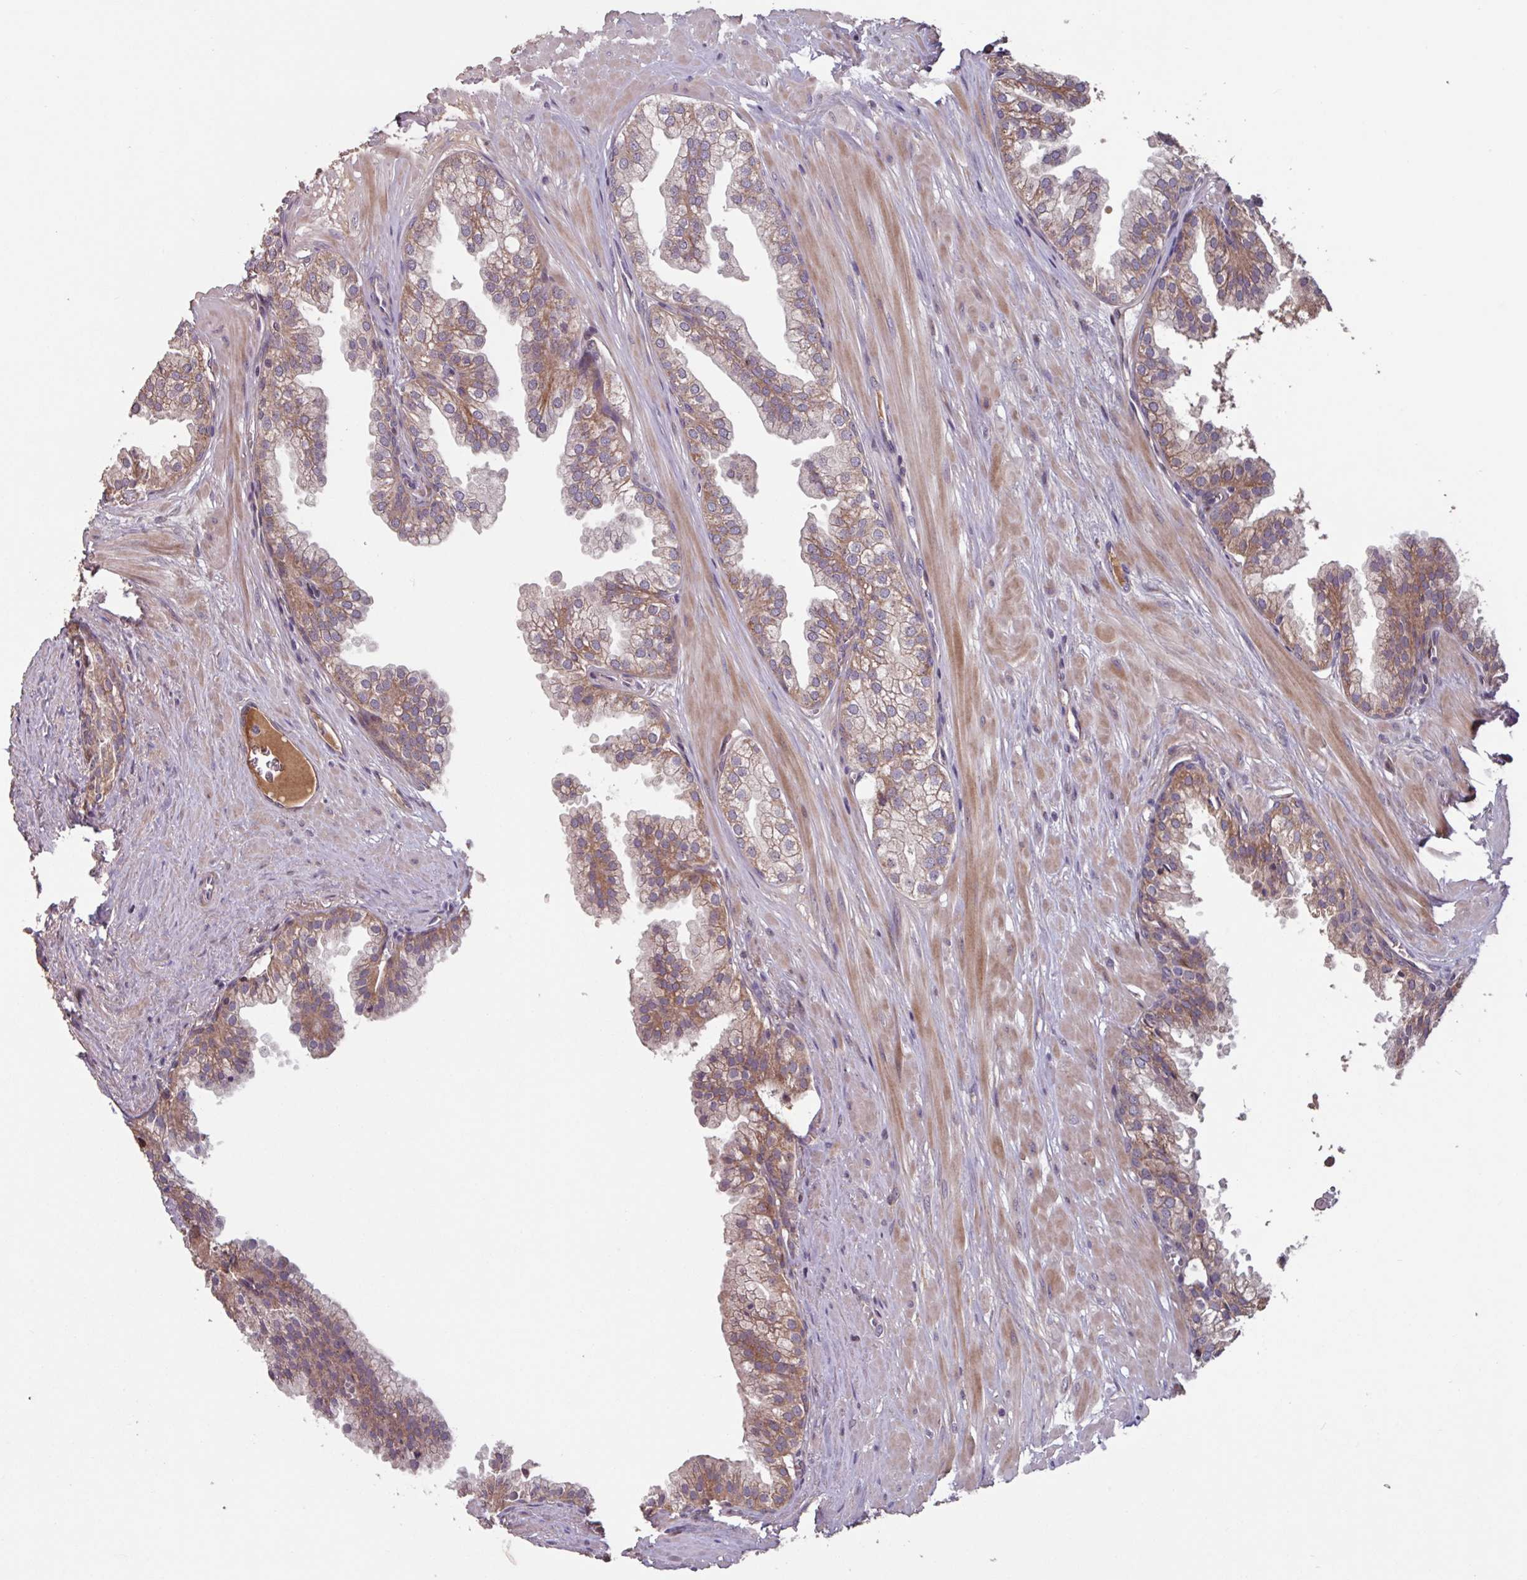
{"staining": {"intensity": "moderate", "quantity": ">75%", "location": "cytoplasmic/membranous"}, "tissue": "prostate", "cell_type": "Glandular cells", "image_type": "normal", "snomed": [{"axis": "morphology", "description": "Normal tissue, NOS"}, {"axis": "topography", "description": "Prostate"}, {"axis": "topography", "description": "Peripheral nerve tissue"}], "caption": "Protein staining of unremarkable prostate exhibits moderate cytoplasmic/membranous expression in about >75% of glandular cells.", "gene": "TMEM88", "patient": {"sex": "male", "age": 55}}